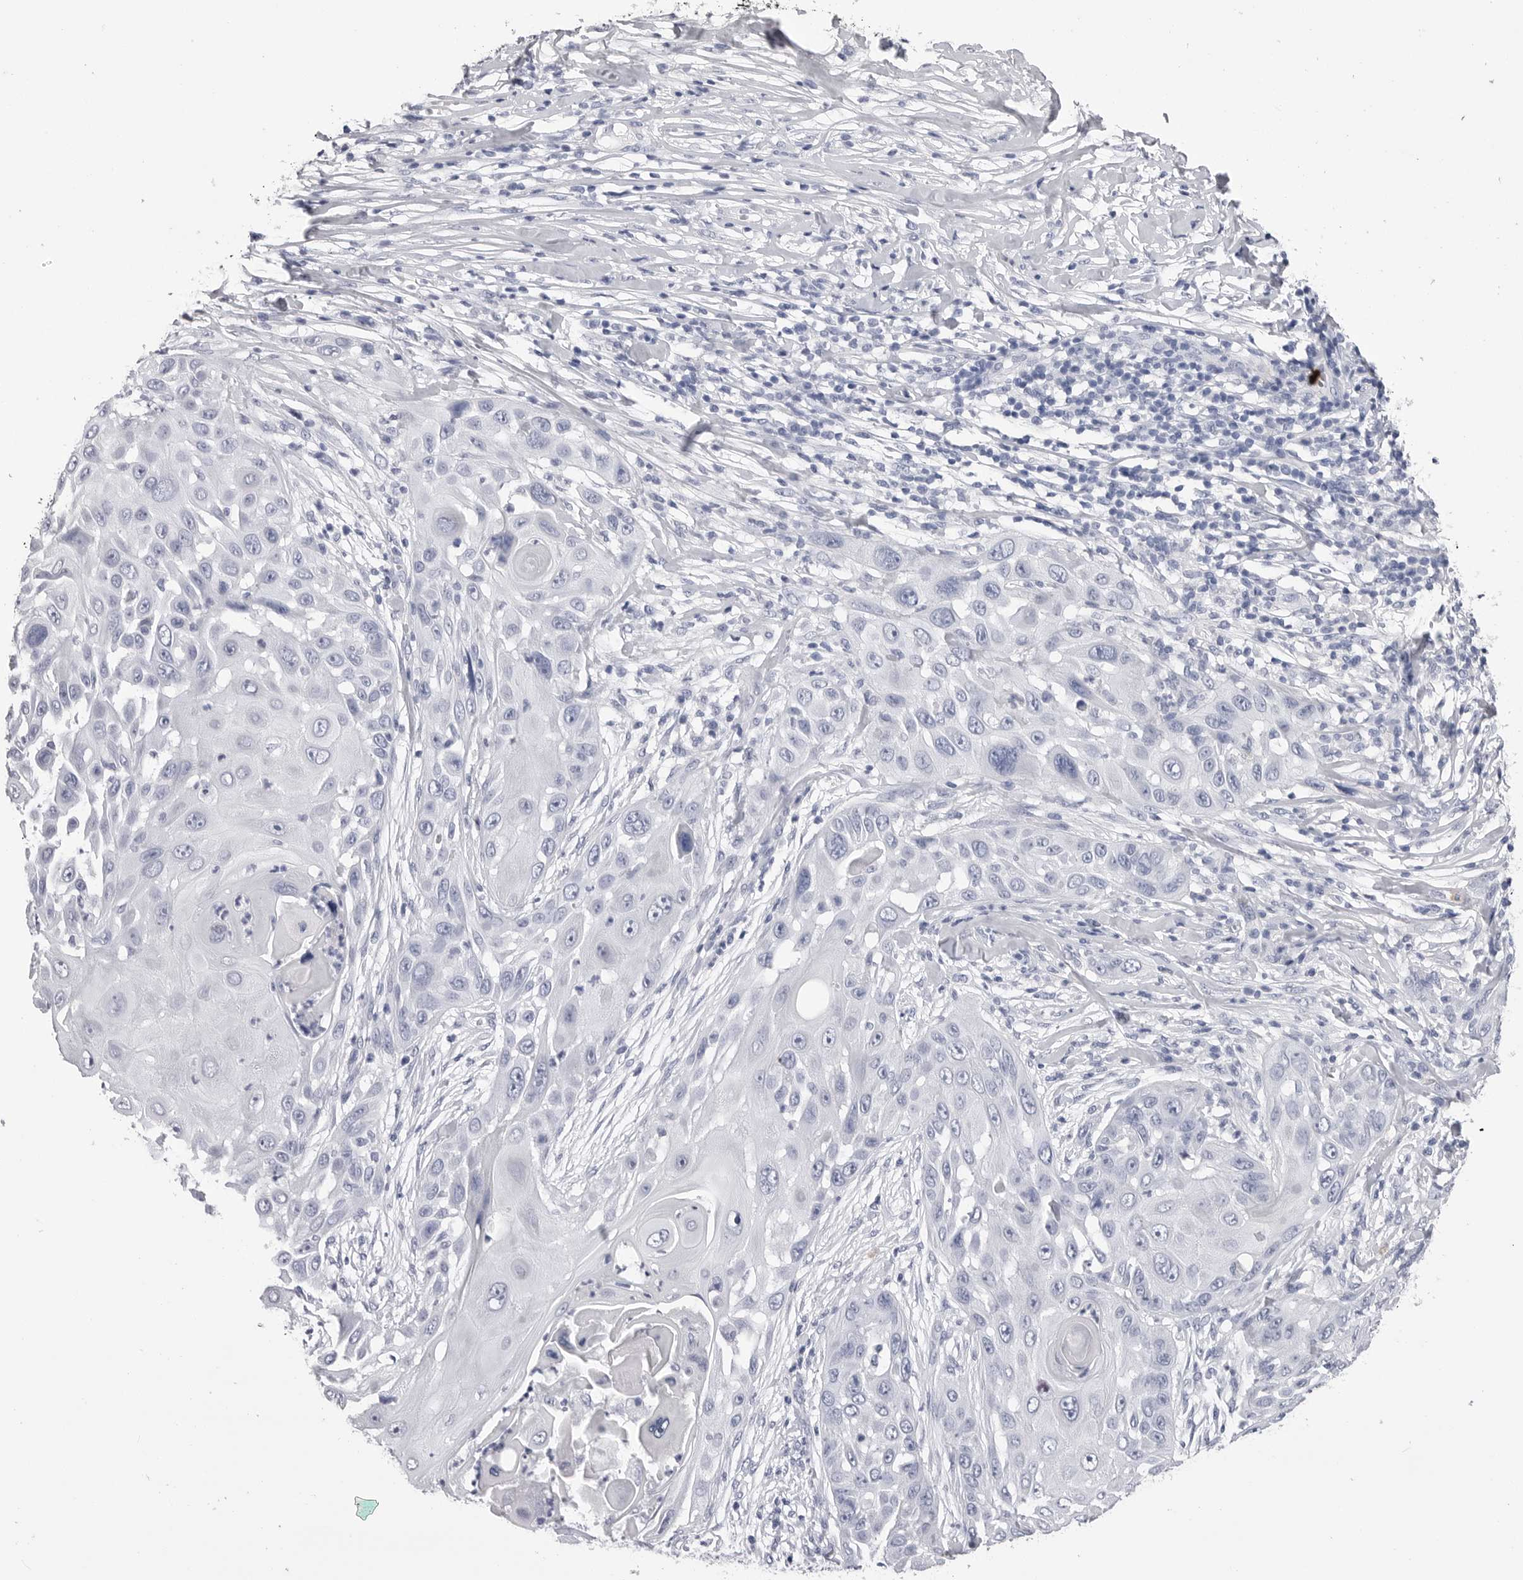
{"staining": {"intensity": "negative", "quantity": "none", "location": "none"}, "tissue": "skin cancer", "cell_type": "Tumor cells", "image_type": "cancer", "snomed": [{"axis": "morphology", "description": "Squamous cell carcinoma, NOS"}, {"axis": "topography", "description": "Skin"}], "caption": "This photomicrograph is of squamous cell carcinoma (skin) stained with IHC to label a protein in brown with the nuclei are counter-stained blue. There is no positivity in tumor cells.", "gene": "DLGAP3", "patient": {"sex": "female", "age": 44}}